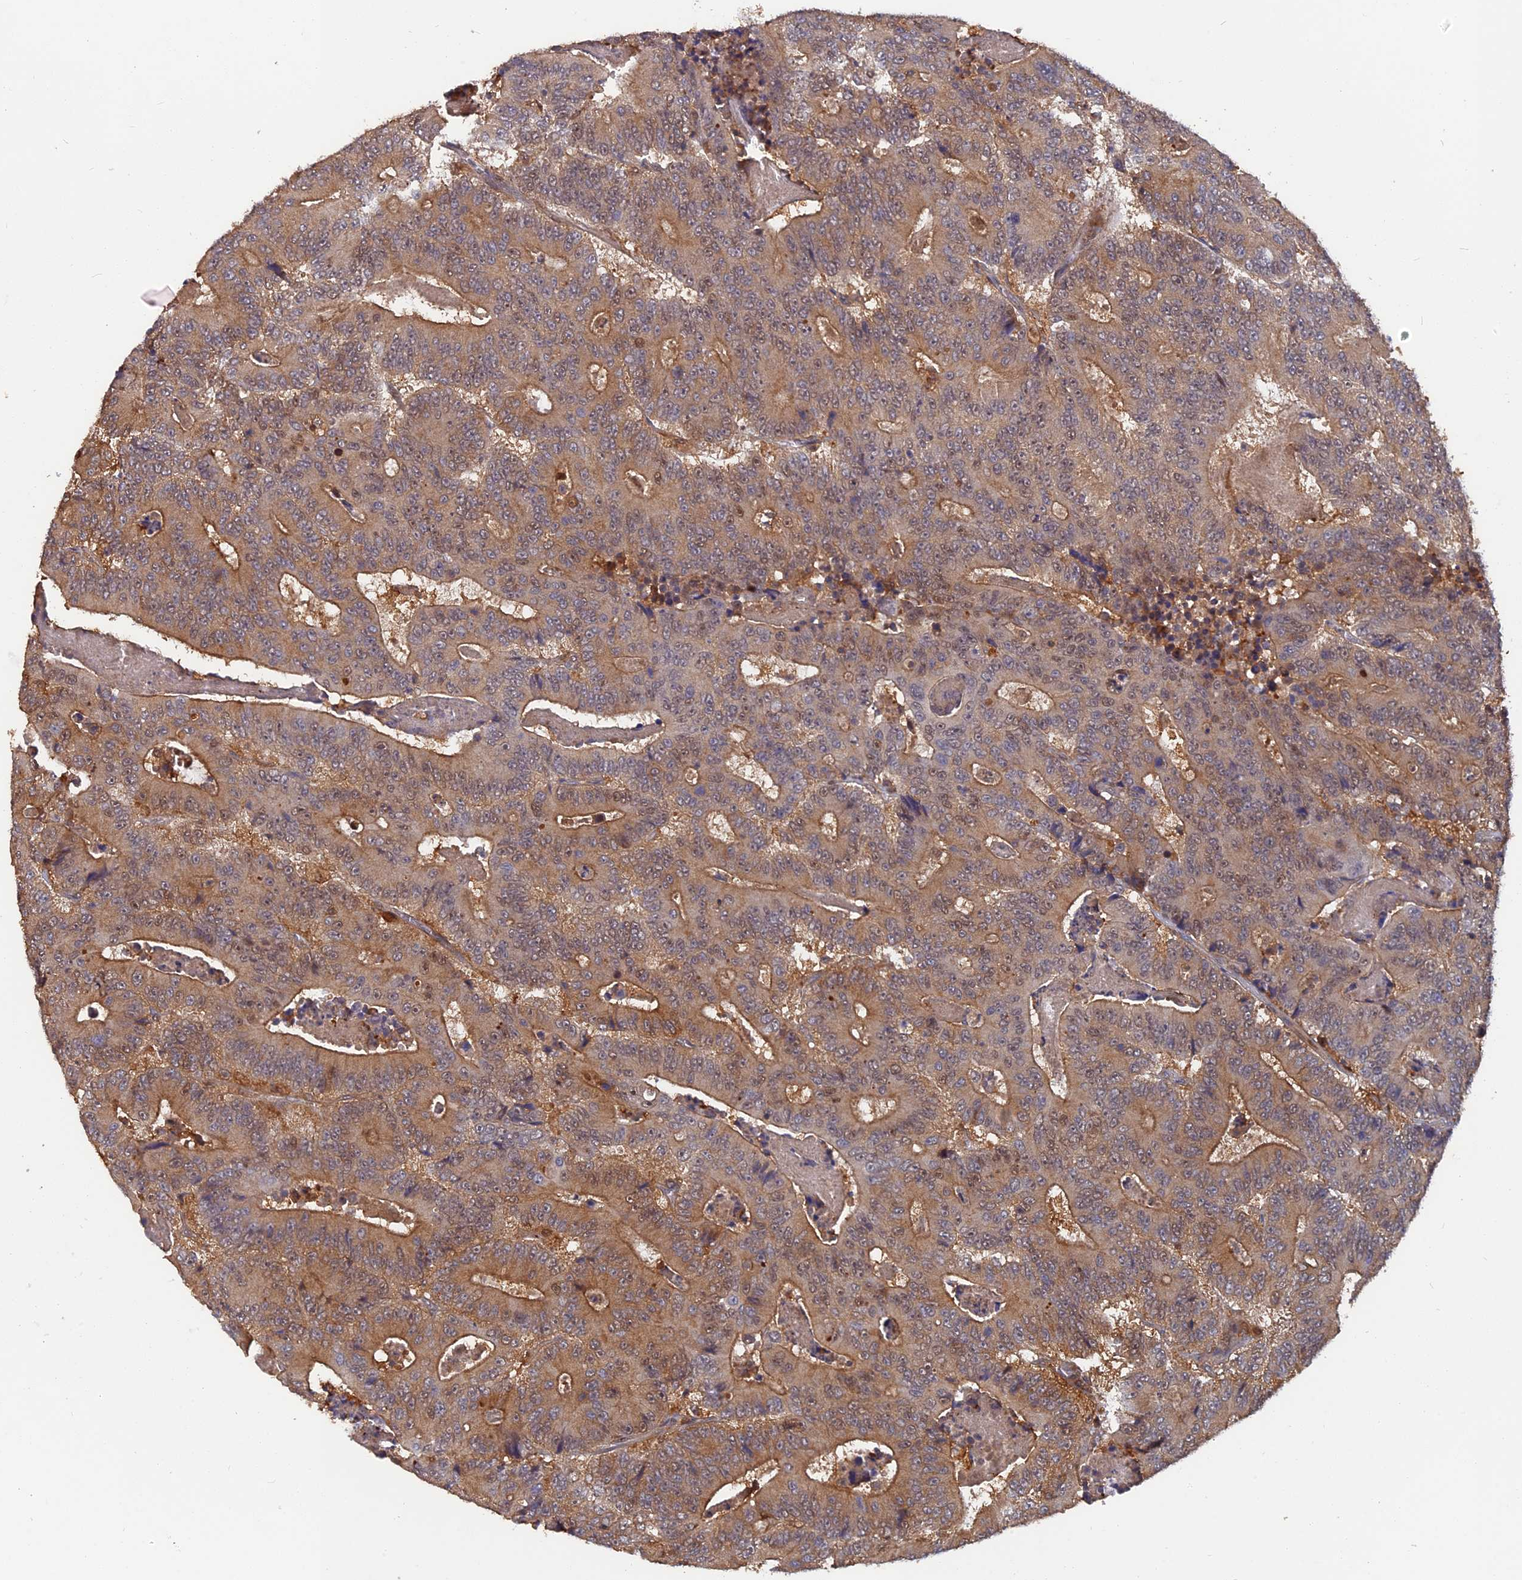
{"staining": {"intensity": "moderate", "quantity": ">75%", "location": "cytoplasmic/membranous"}, "tissue": "colorectal cancer", "cell_type": "Tumor cells", "image_type": "cancer", "snomed": [{"axis": "morphology", "description": "Adenocarcinoma, NOS"}, {"axis": "topography", "description": "Colon"}], "caption": "Immunohistochemical staining of colorectal cancer (adenocarcinoma) displays medium levels of moderate cytoplasmic/membranous expression in about >75% of tumor cells.", "gene": "BLVRA", "patient": {"sex": "male", "age": 83}}